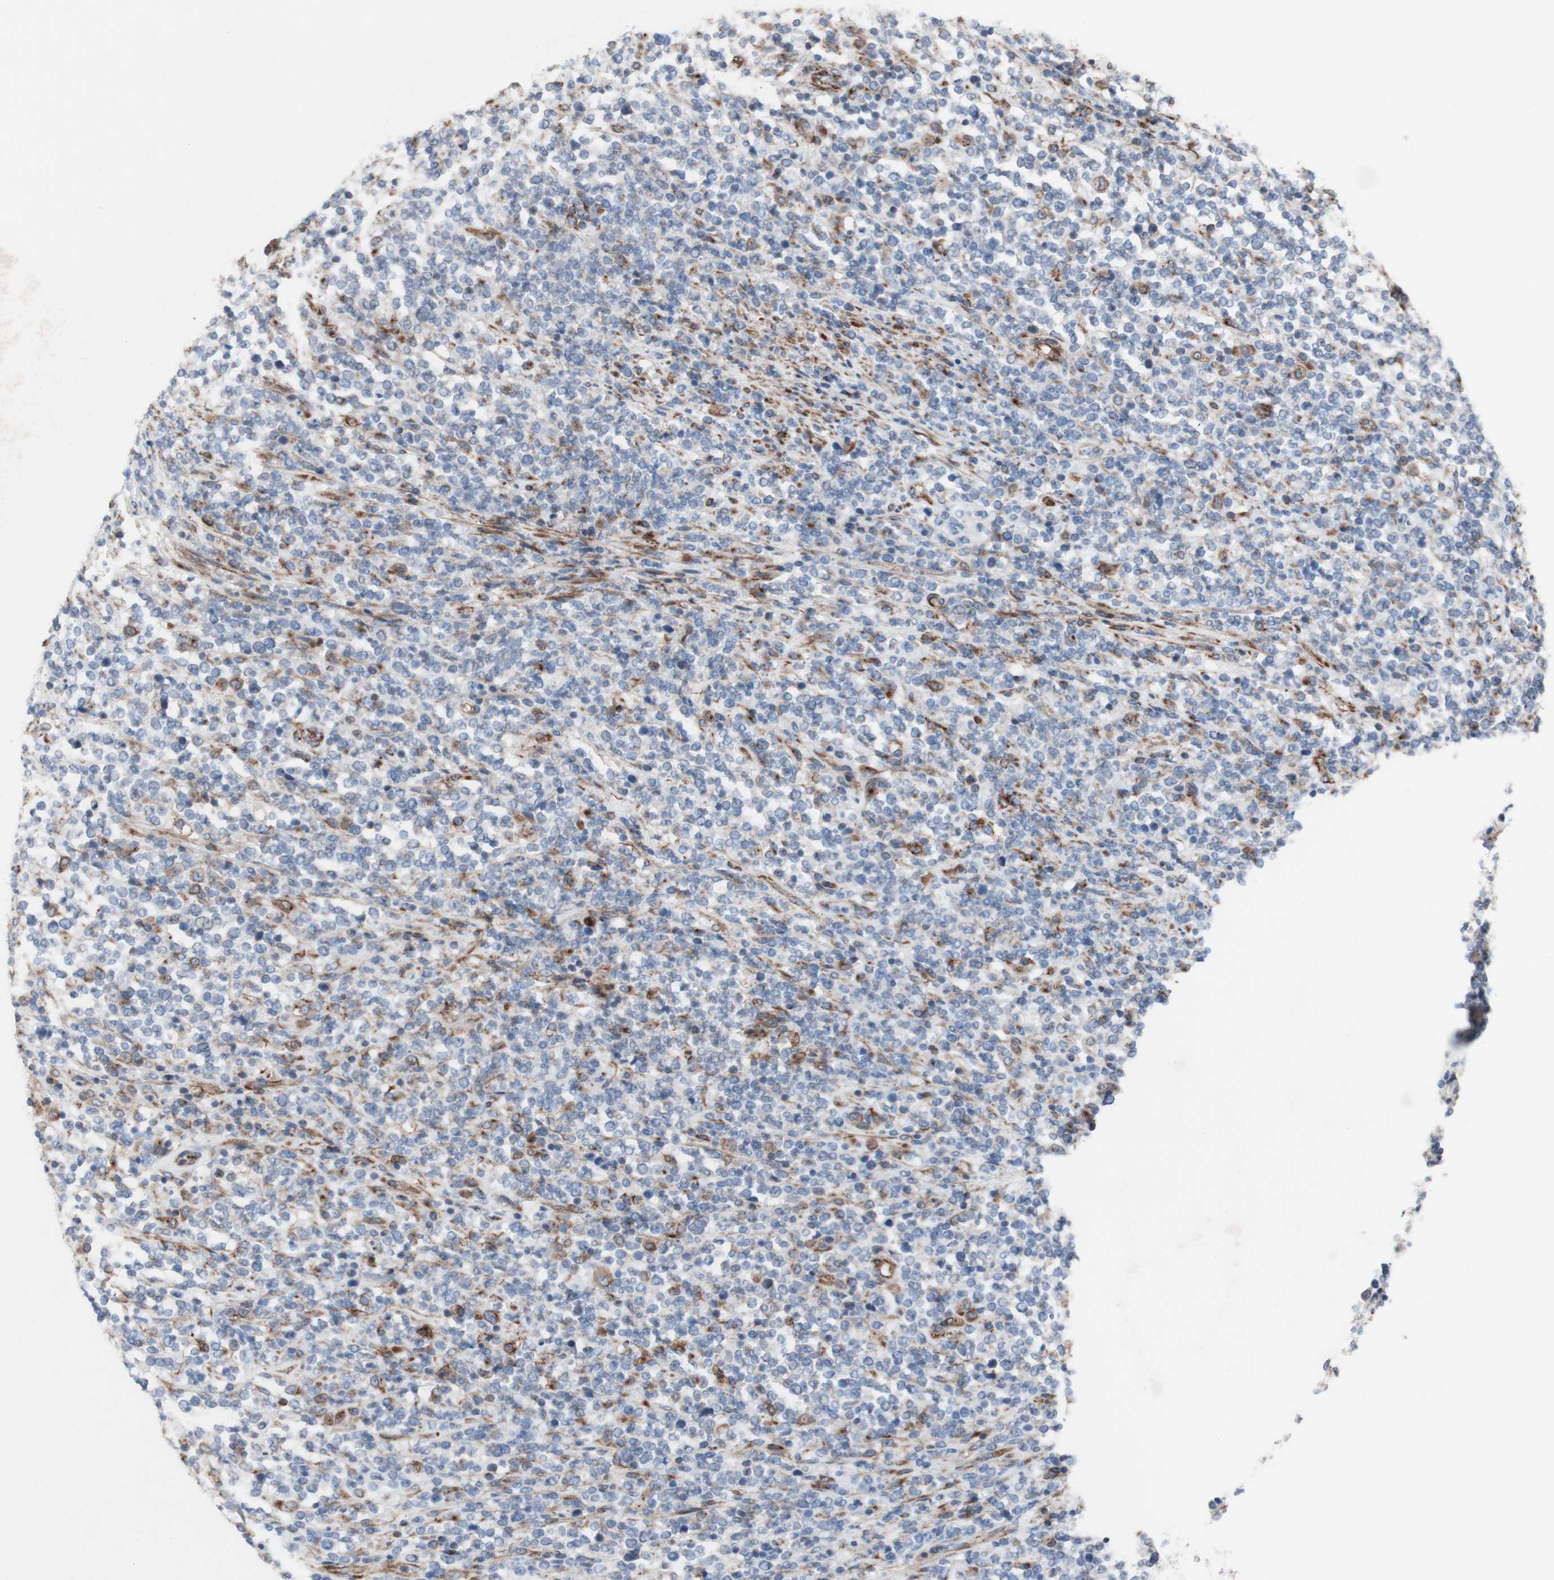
{"staining": {"intensity": "moderate", "quantity": "<25%", "location": "cytoplasmic/membranous"}, "tissue": "lymphoma", "cell_type": "Tumor cells", "image_type": "cancer", "snomed": [{"axis": "morphology", "description": "Malignant lymphoma, non-Hodgkin's type, High grade"}, {"axis": "topography", "description": "Soft tissue"}], "caption": "Immunohistochemistry (IHC) staining of malignant lymphoma, non-Hodgkin's type (high-grade), which demonstrates low levels of moderate cytoplasmic/membranous staining in about <25% of tumor cells indicating moderate cytoplasmic/membranous protein positivity. The staining was performed using DAB (brown) for protein detection and nuclei were counterstained in hematoxylin (blue).", "gene": "AGPAT5", "patient": {"sex": "male", "age": 18}}